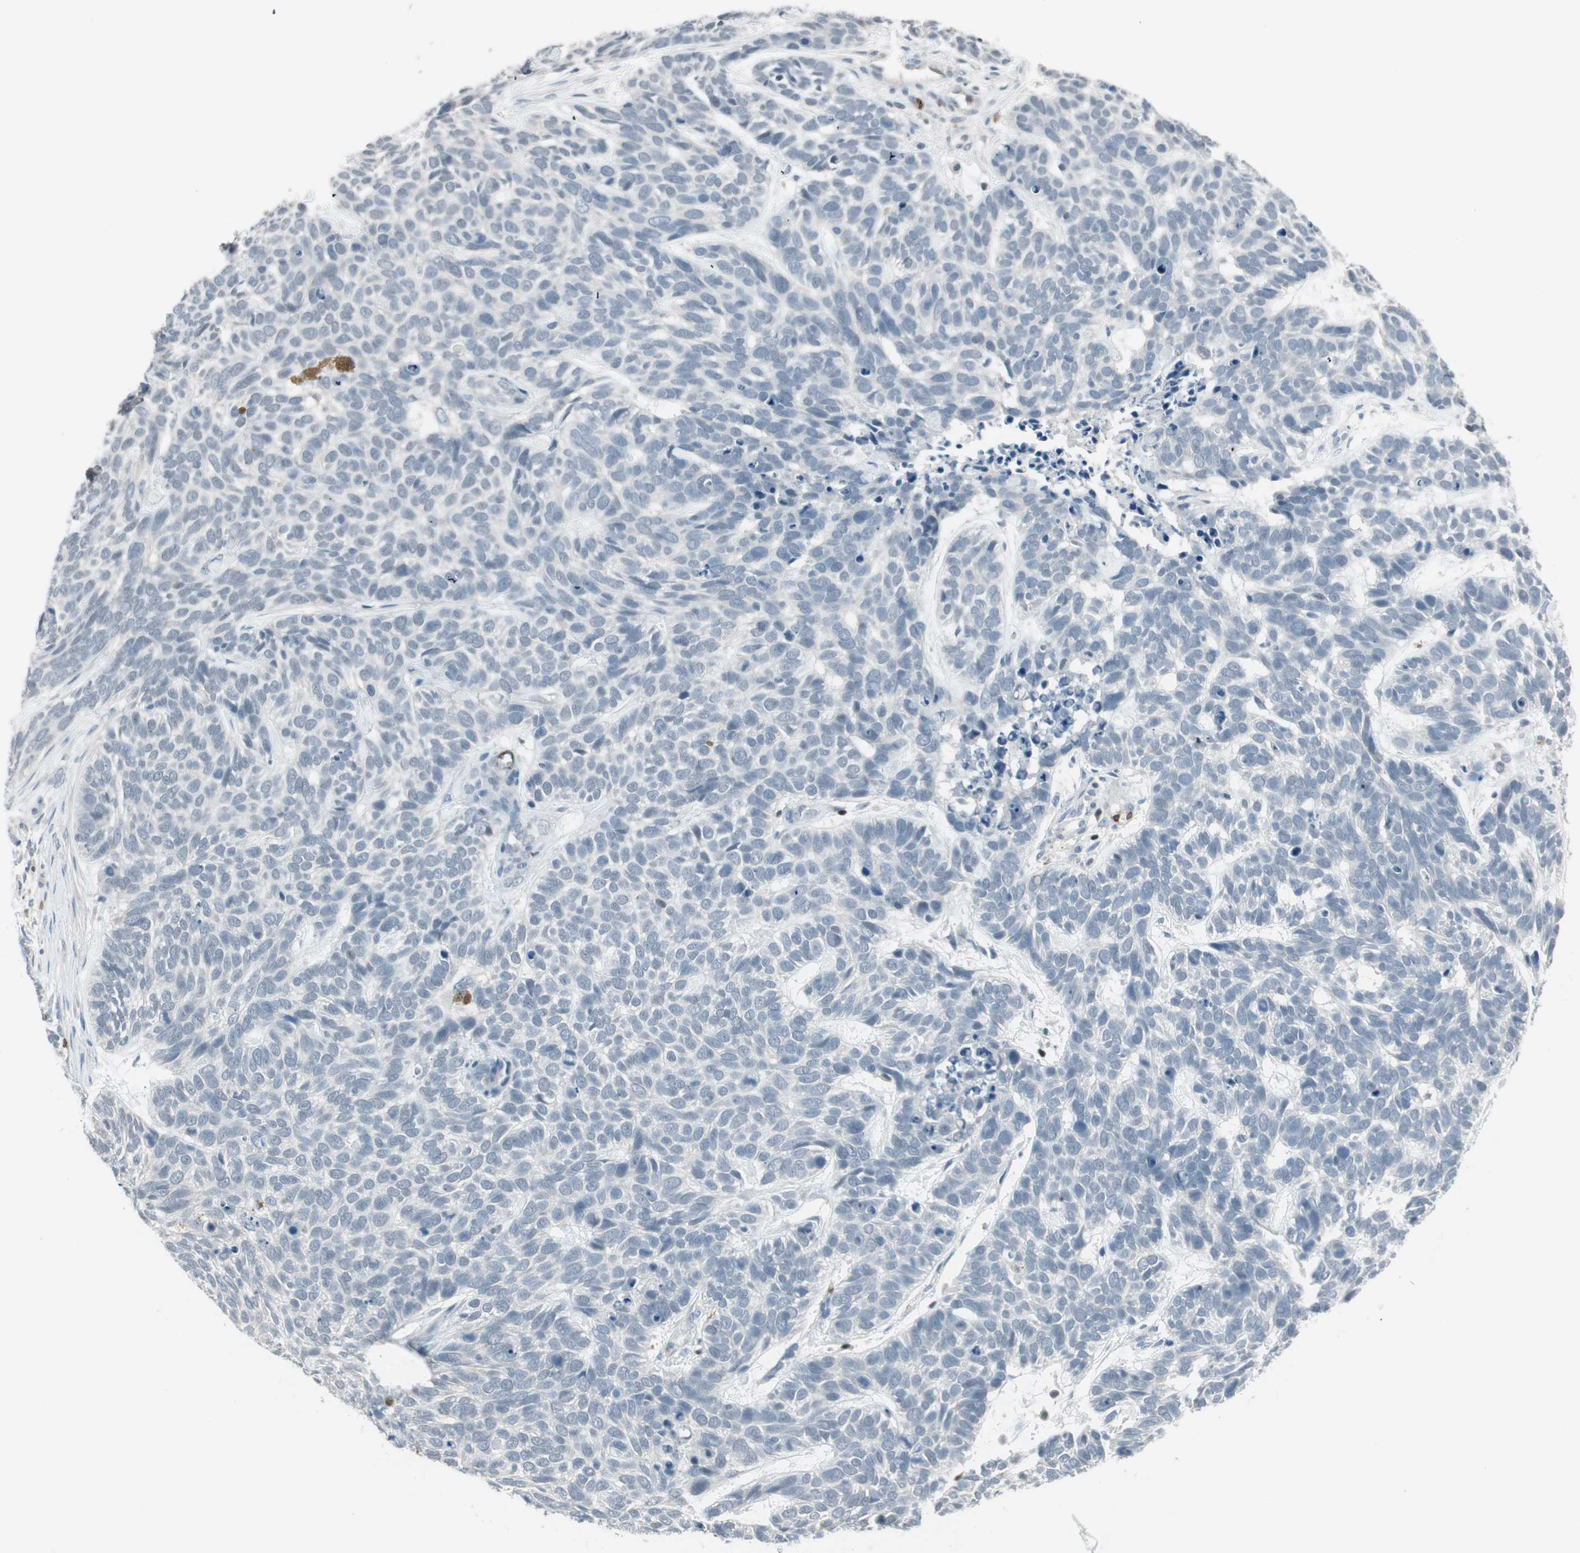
{"staining": {"intensity": "negative", "quantity": "none", "location": "none"}, "tissue": "skin cancer", "cell_type": "Tumor cells", "image_type": "cancer", "snomed": [{"axis": "morphology", "description": "Basal cell carcinoma"}, {"axis": "topography", "description": "Skin"}], "caption": "This is a micrograph of IHC staining of skin cancer, which shows no staining in tumor cells.", "gene": "MAP4K1", "patient": {"sex": "male", "age": 87}}